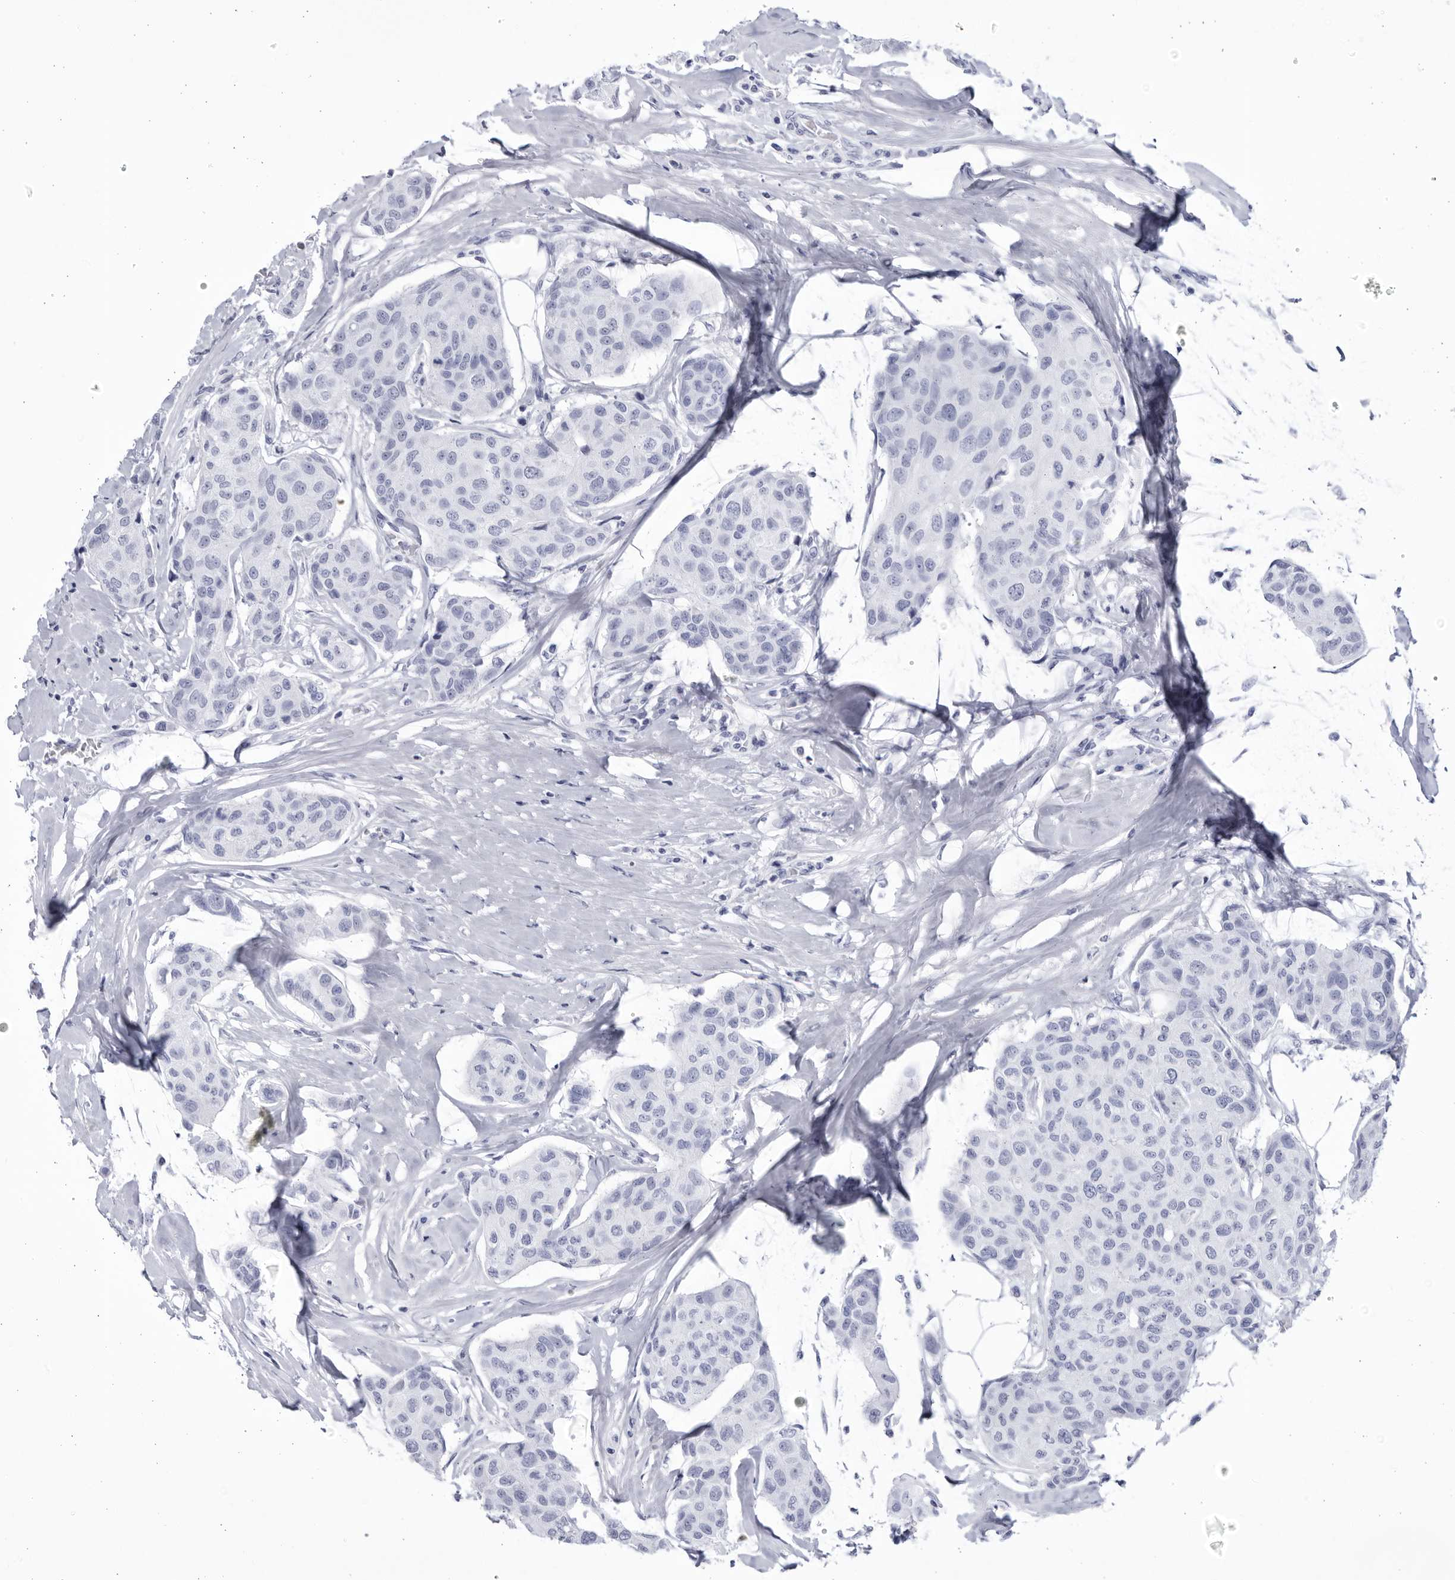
{"staining": {"intensity": "negative", "quantity": "none", "location": "none"}, "tissue": "breast cancer", "cell_type": "Tumor cells", "image_type": "cancer", "snomed": [{"axis": "morphology", "description": "Duct carcinoma"}, {"axis": "topography", "description": "Breast"}], "caption": "High magnification brightfield microscopy of breast cancer stained with DAB (brown) and counterstained with hematoxylin (blue): tumor cells show no significant expression.", "gene": "CCDC181", "patient": {"sex": "female", "age": 80}}